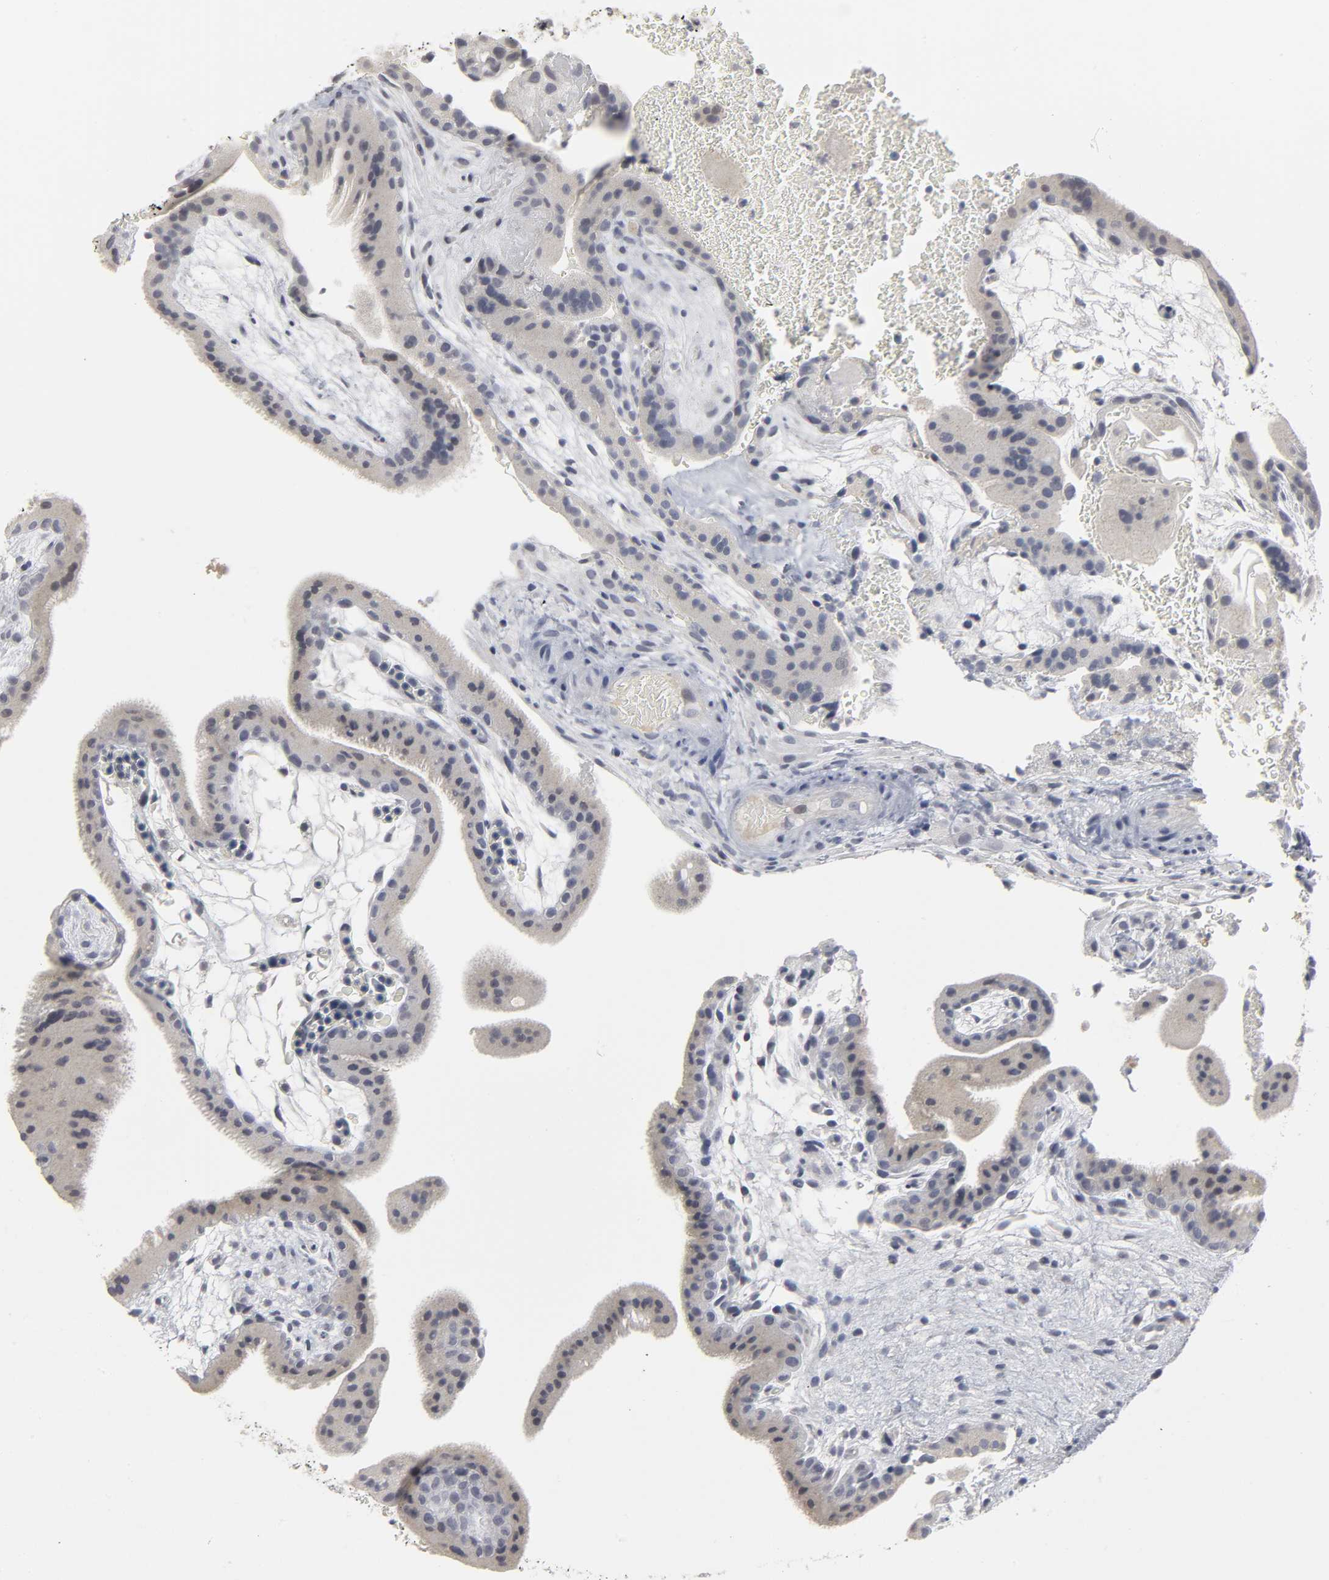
{"staining": {"intensity": "negative", "quantity": "none", "location": "none"}, "tissue": "placenta", "cell_type": "Trophoblastic cells", "image_type": "normal", "snomed": [{"axis": "morphology", "description": "Normal tissue, NOS"}, {"axis": "topography", "description": "Placenta"}], "caption": "Placenta was stained to show a protein in brown. There is no significant staining in trophoblastic cells. (Stains: DAB (3,3'-diaminobenzidine) immunohistochemistry (IHC) with hematoxylin counter stain, Microscopy: brightfield microscopy at high magnification).", "gene": "TCAP", "patient": {"sex": "female", "age": 19}}